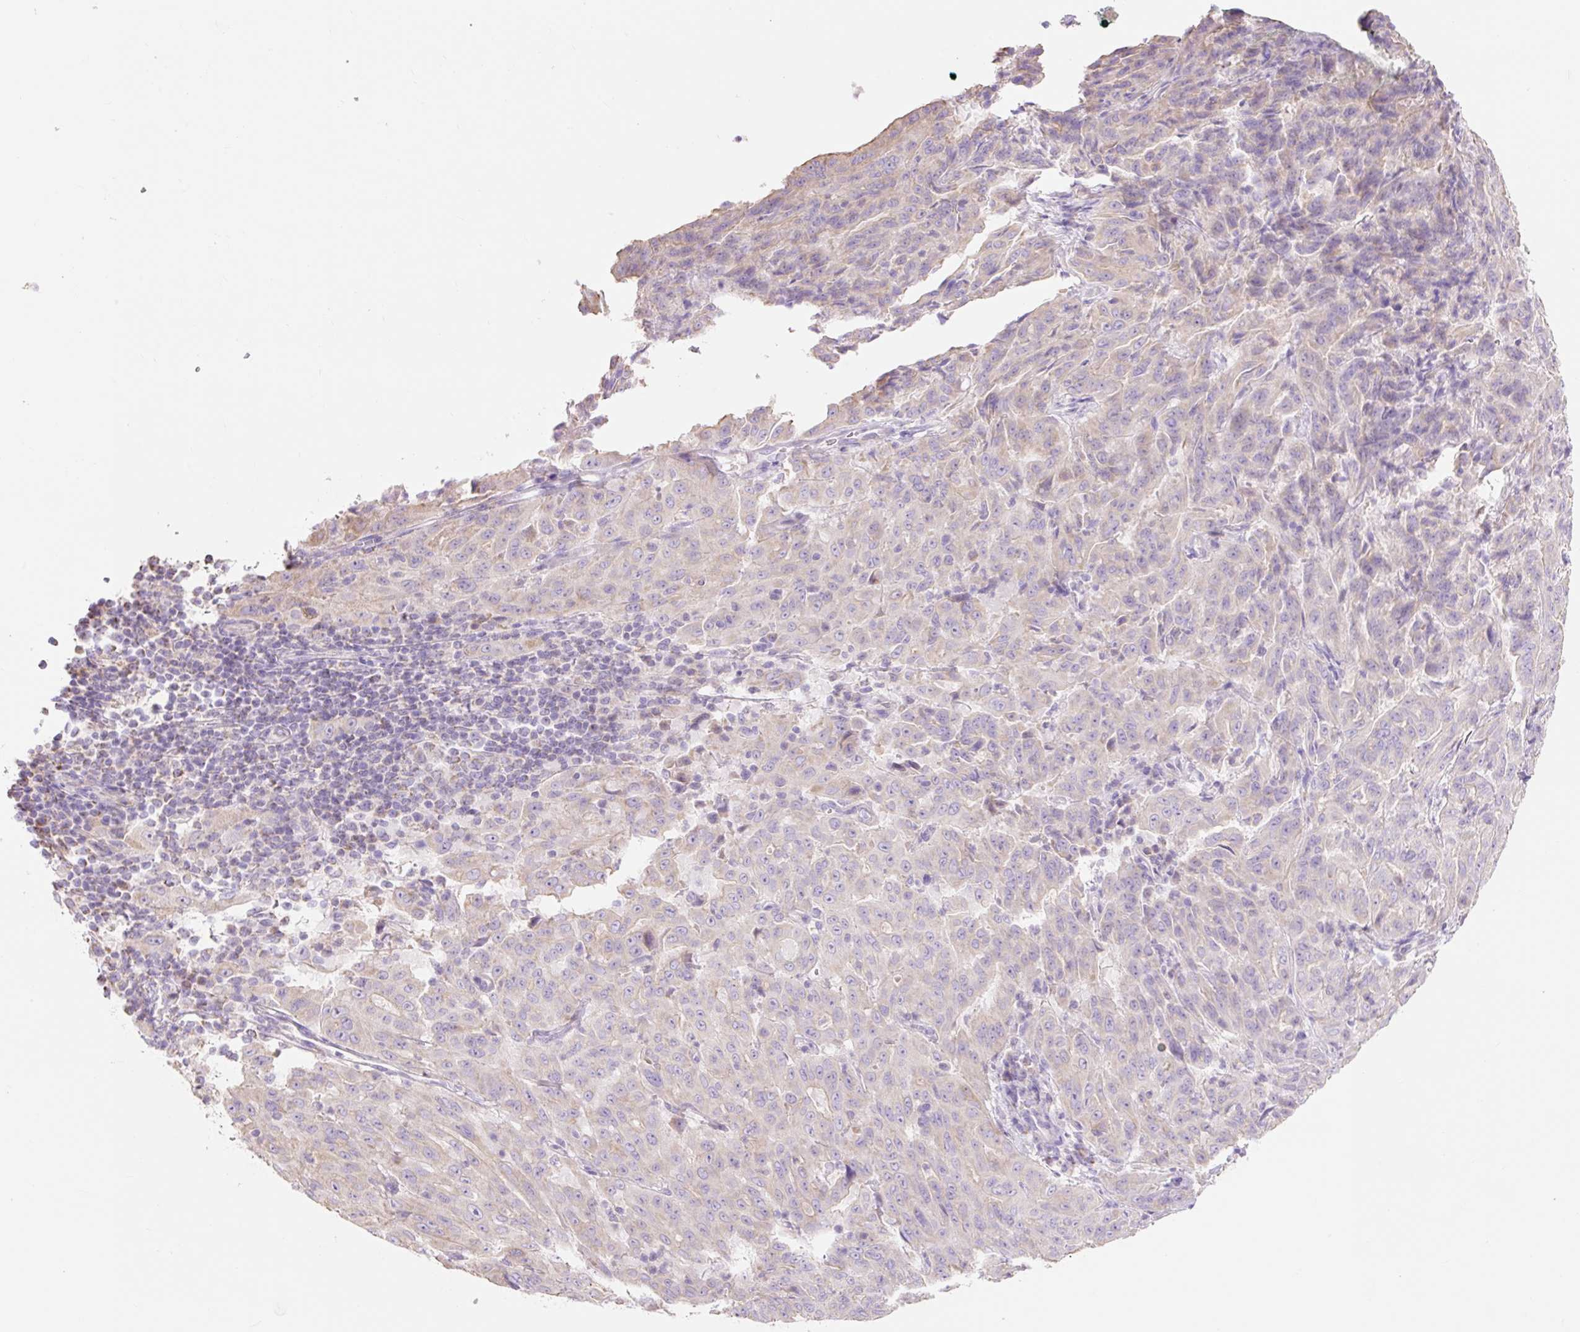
{"staining": {"intensity": "negative", "quantity": "none", "location": "none"}, "tissue": "pancreatic cancer", "cell_type": "Tumor cells", "image_type": "cancer", "snomed": [{"axis": "morphology", "description": "Adenocarcinoma, NOS"}, {"axis": "topography", "description": "Pancreas"}], "caption": "An immunohistochemistry (IHC) photomicrograph of adenocarcinoma (pancreatic) is shown. There is no staining in tumor cells of adenocarcinoma (pancreatic). (DAB IHC, high magnification).", "gene": "DHX35", "patient": {"sex": "male", "age": 63}}